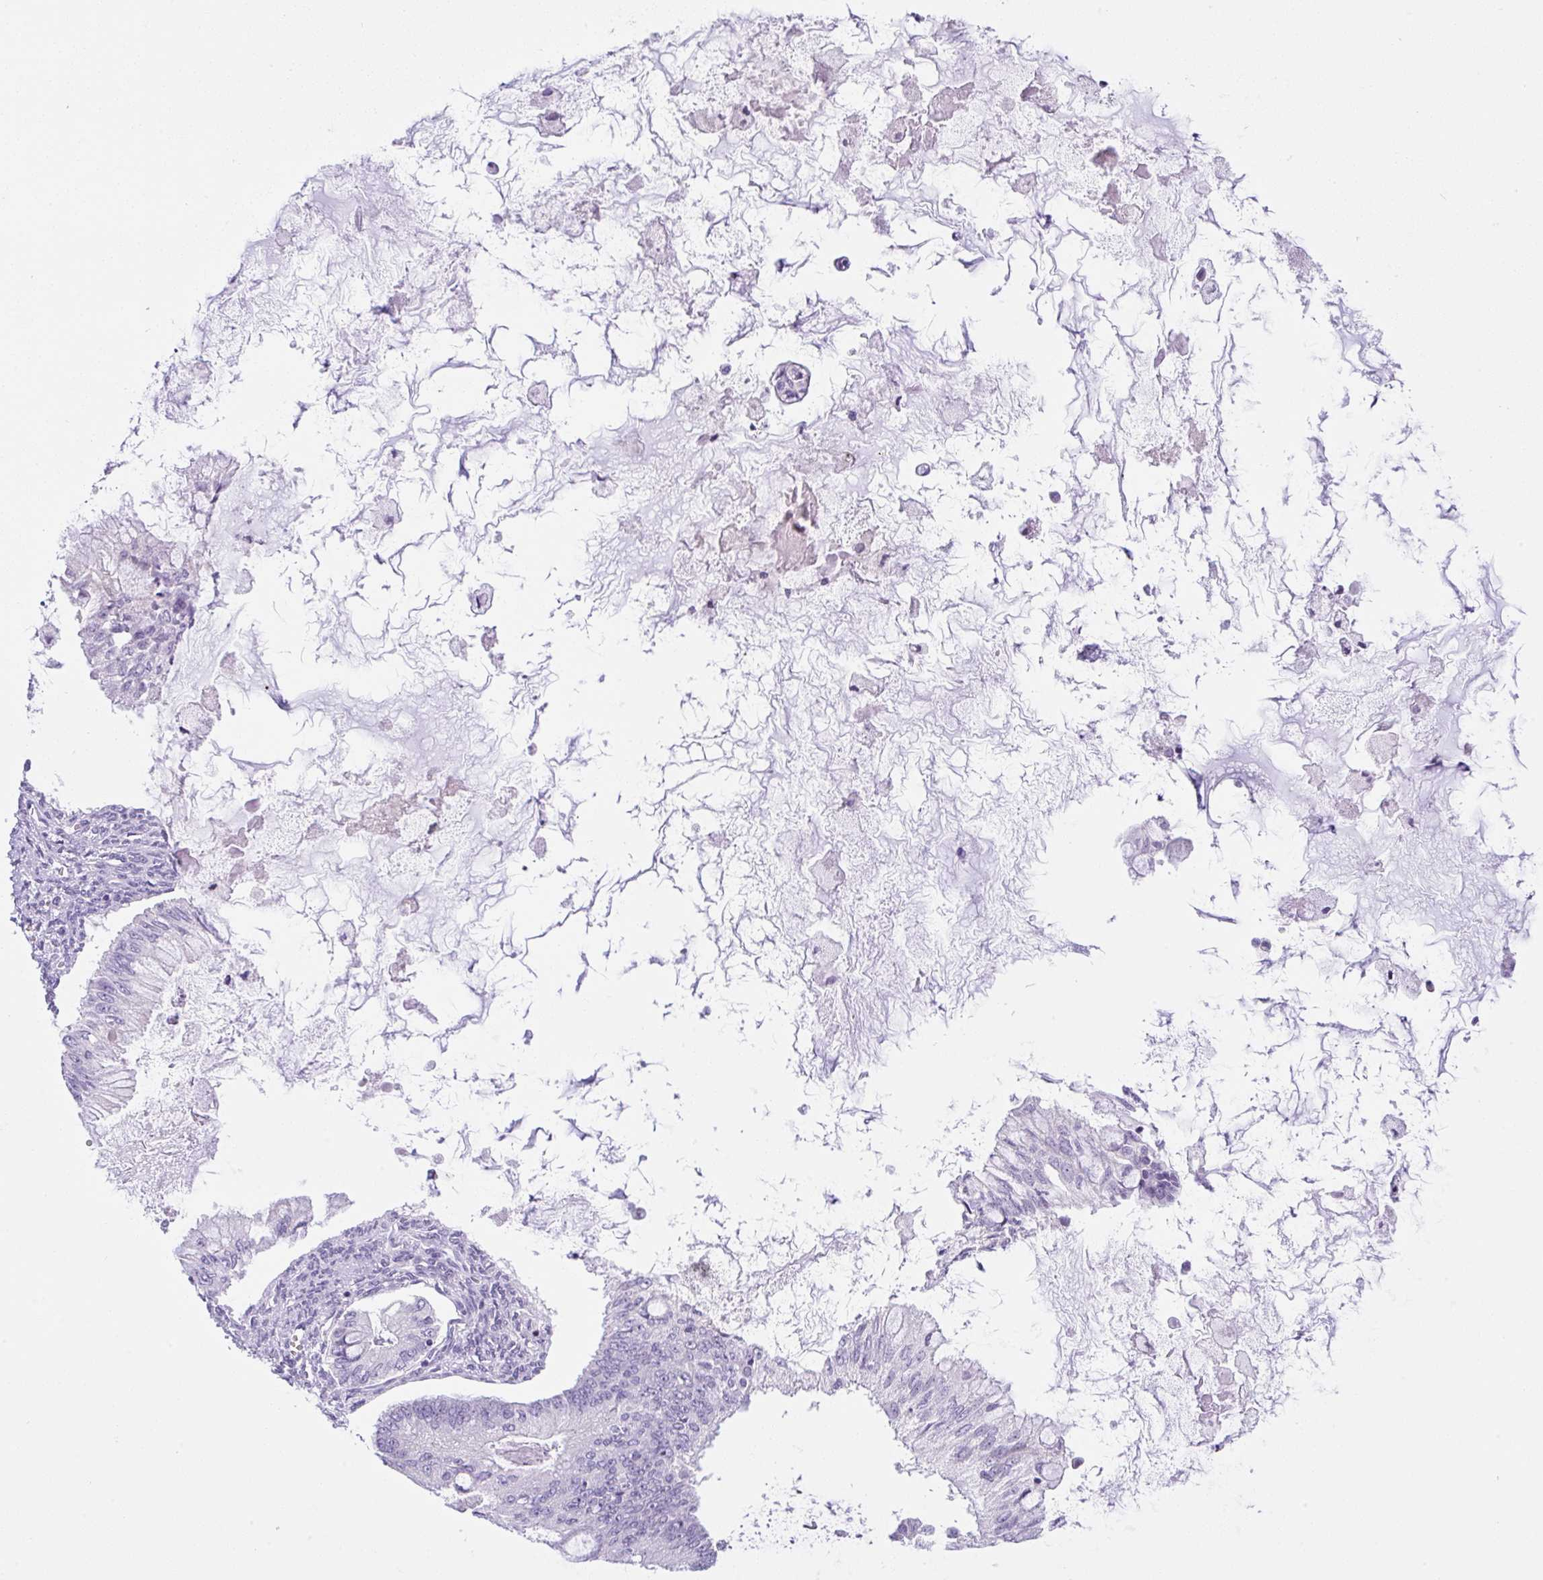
{"staining": {"intensity": "negative", "quantity": "none", "location": "none"}, "tissue": "ovarian cancer", "cell_type": "Tumor cells", "image_type": "cancer", "snomed": [{"axis": "morphology", "description": "Cystadenocarcinoma, mucinous, NOS"}, {"axis": "topography", "description": "Ovary"}], "caption": "IHC of ovarian mucinous cystadenocarcinoma reveals no positivity in tumor cells. (Immunohistochemistry (ihc), brightfield microscopy, high magnification).", "gene": "NCF1", "patient": {"sex": "female", "age": 34}}